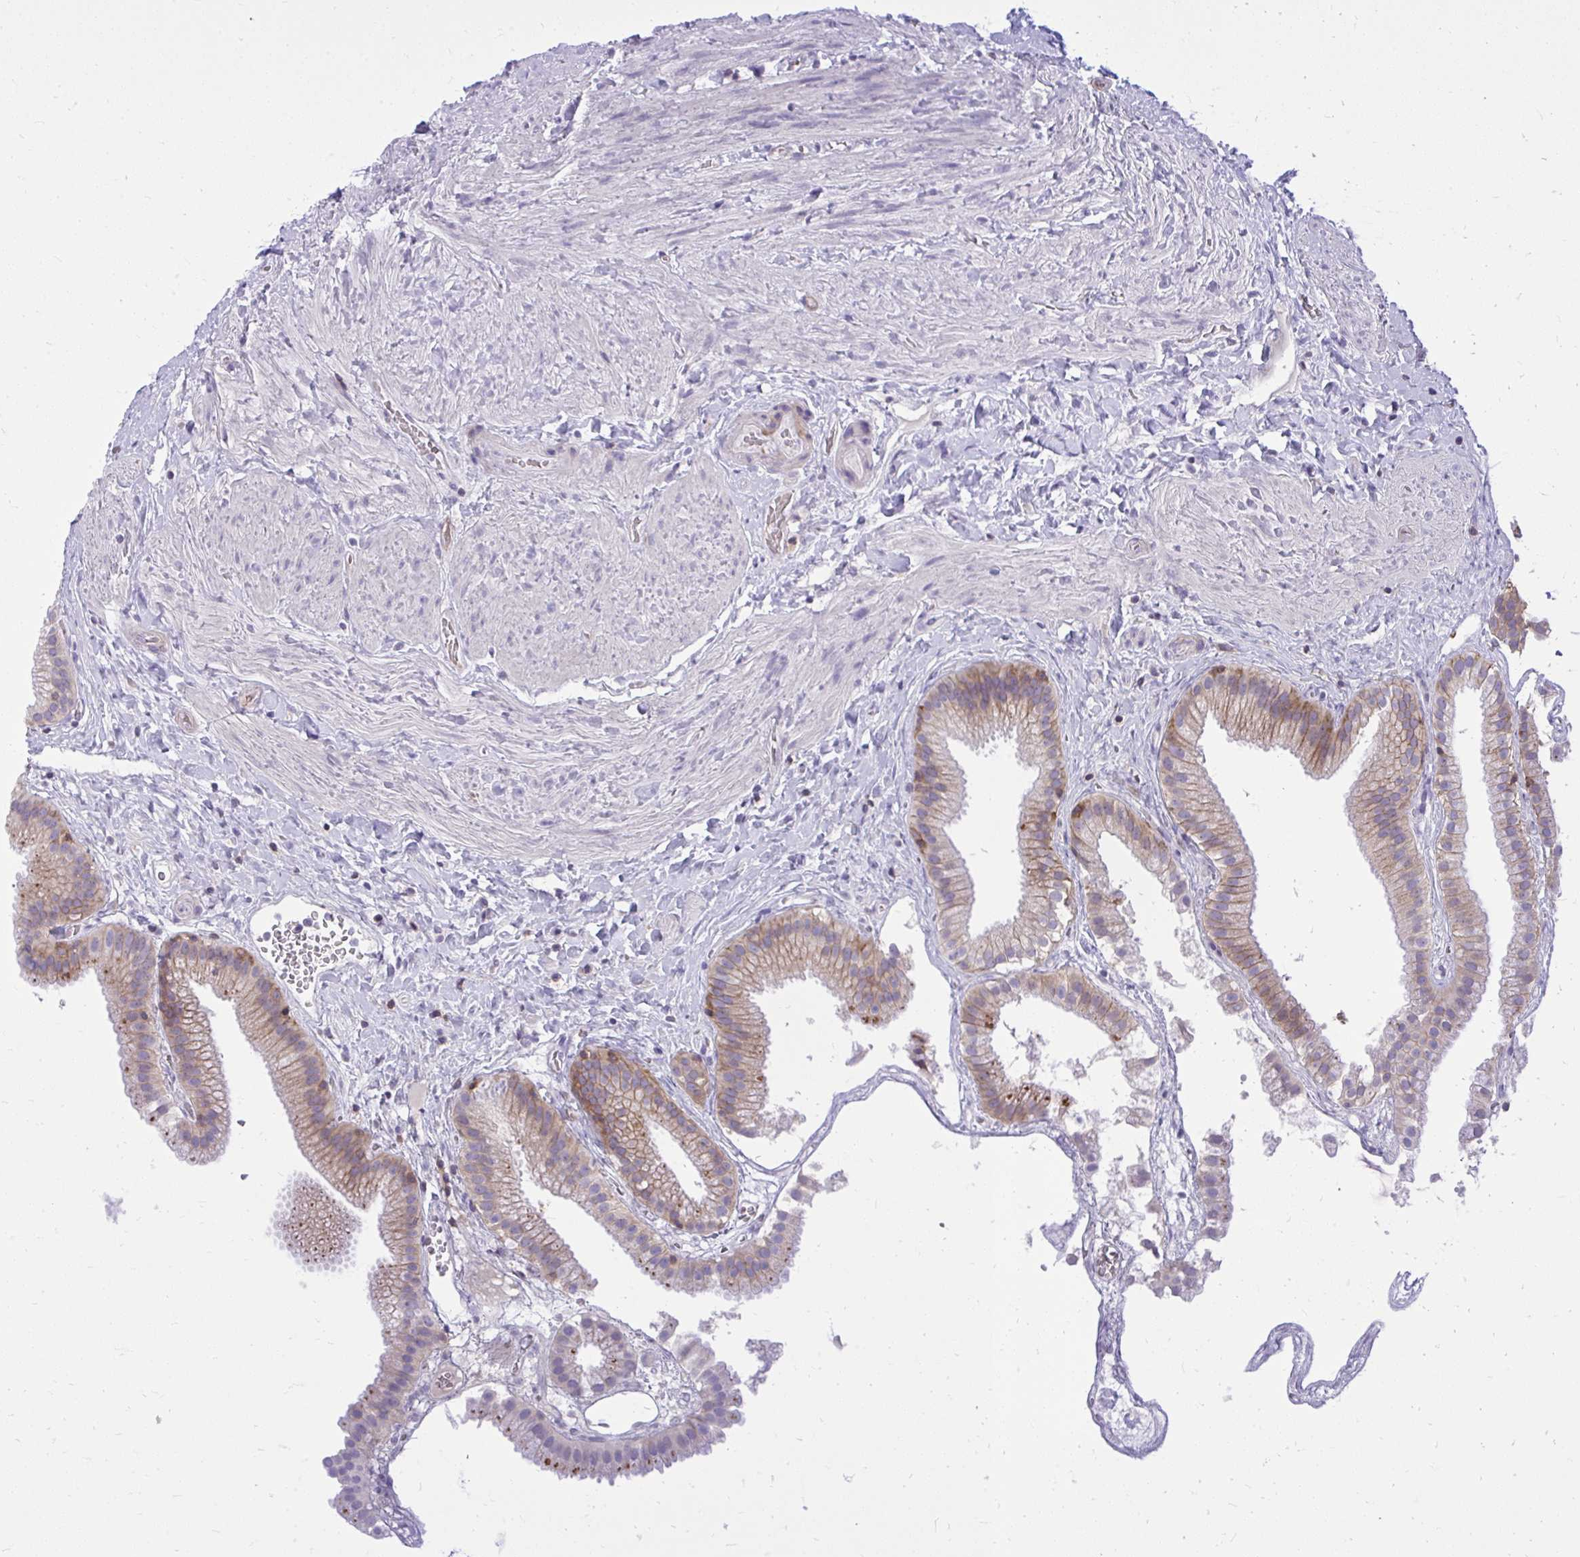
{"staining": {"intensity": "moderate", "quantity": "25%-75%", "location": "cytoplasmic/membranous"}, "tissue": "gallbladder", "cell_type": "Glandular cells", "image_type": "normal", "snomed": [{"axis": "morphology", "description": "Normal tissue, NOS"}, {"axis": "topography", "description": "Gallbladder"}], "caption": "This histopathology image reveals unremarkable gallbladder stained with immunohistochemistry (IHC) to label a protein in brown. The cytoplasmic/membranous of glandular cells show moderate positivity for the protein. Nuclei are counter-stained blue.", "gene": "GPRIN3", "patient": {"sex": "female", "age": 63}}